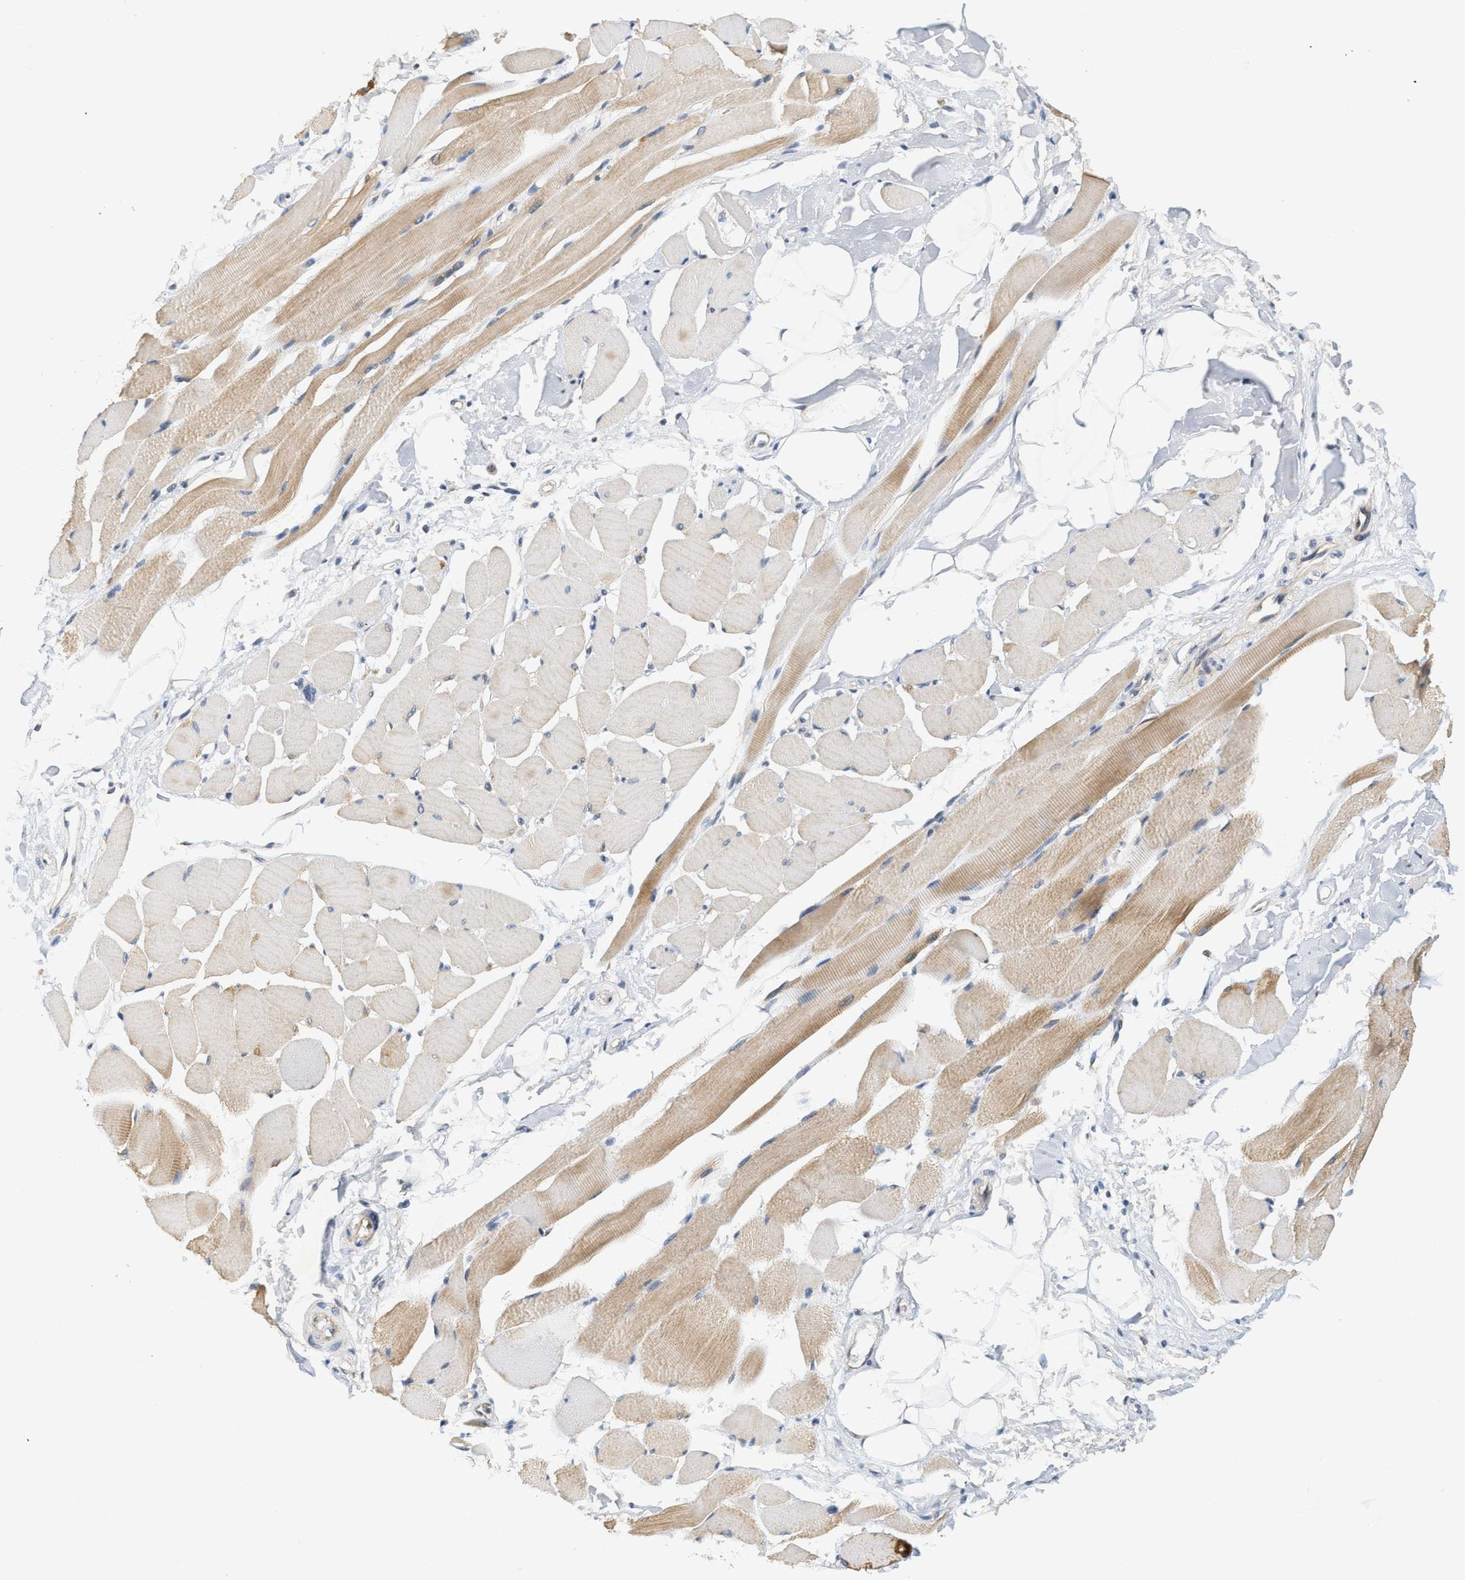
{"staining": {"intensity": "moderate", "quantity": "25%-75%", "location": "cytoplasmic/membranous"}, "tissue": "skeletal muscle", "cell_type": "Myocytes", "image_type": "normal", "snomed": [{"axis": "morphology", "description": "Normal tissue, NOS"}, {"axis": "topography", "description": "Skeletal muscle"}, {"axis": "topography", "description": "Peripheral nerve tissue"}], "caption": "Immunohistochemistry (IHC) (DAB (3,3'-diaminobenzidine)) staining of benign skeletal muscle demonstrates moderate cytoplasmic/membranous protein expression in approximately 25%-75% of myocytes. (DAB (3,3'-diaminobenzidine) = brown stain, brightfield microscopy at high magnification).", "gene": "GIGYF1", "patient": {"sex": "female", "age": 84}}